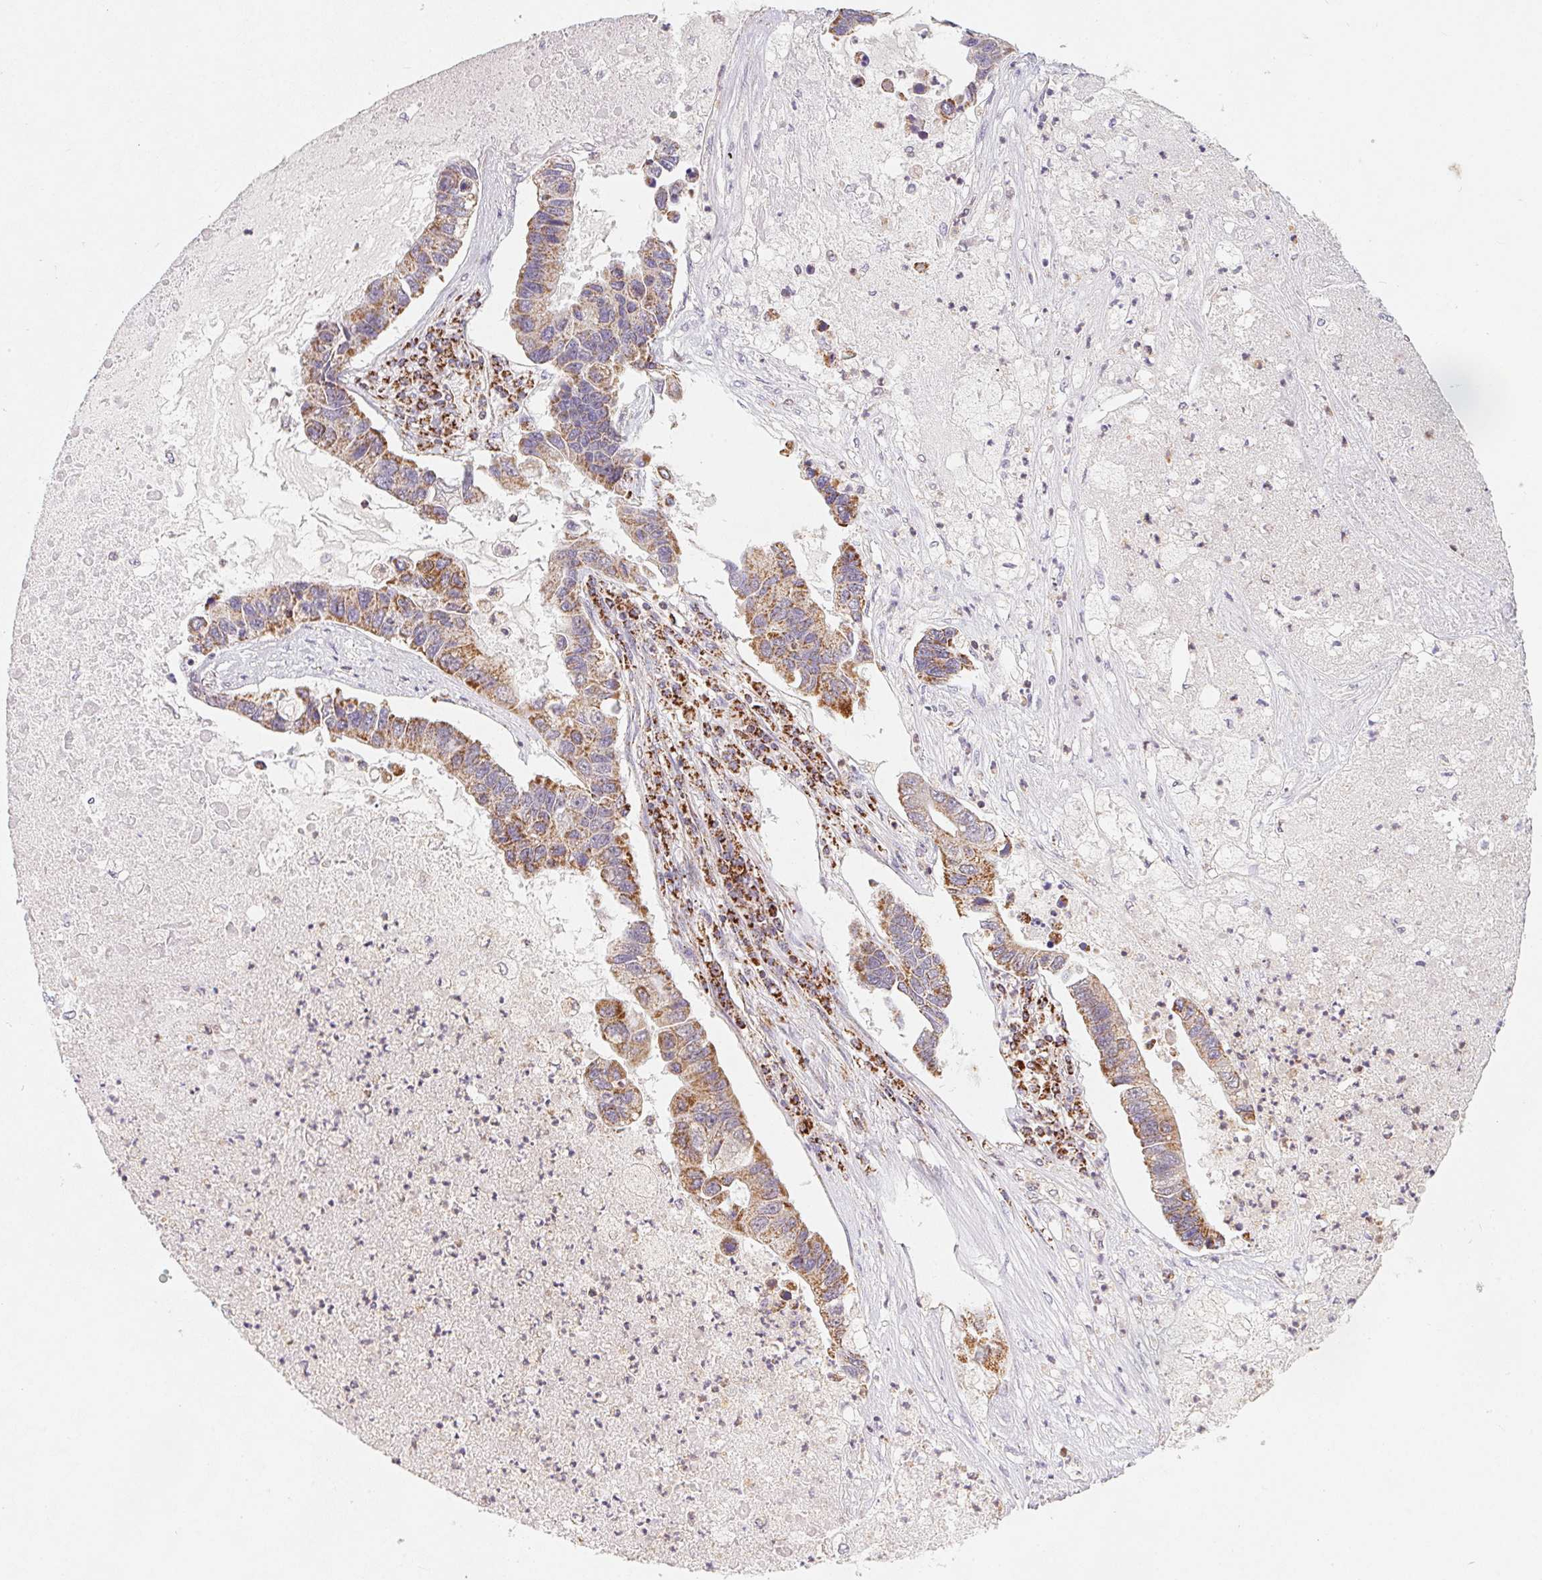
{"staining": {"intensity": "moderate", "quantity": "<25%", "location": "cytoplasmic/membranous"}, "tissue": "lung cancer", "cell_type": "Tumor cells", "image_type": "cancer", "snomed": [{"axis": "morphology", "description": "Adenocarcinoma, NOS"}, {"axis": "topography", "description": "Bronchus"}, {"axis": "topography", "description": "Lung"}], "caption": "Human adenocarcinoma (lung) stained for a protein (brown) displays moderate cytoplasmic/membranous positive positivity in approximately <25% of tumor cells.", "gene": "NDUFS6", "patient": {"sex": "female", "age": 51}}